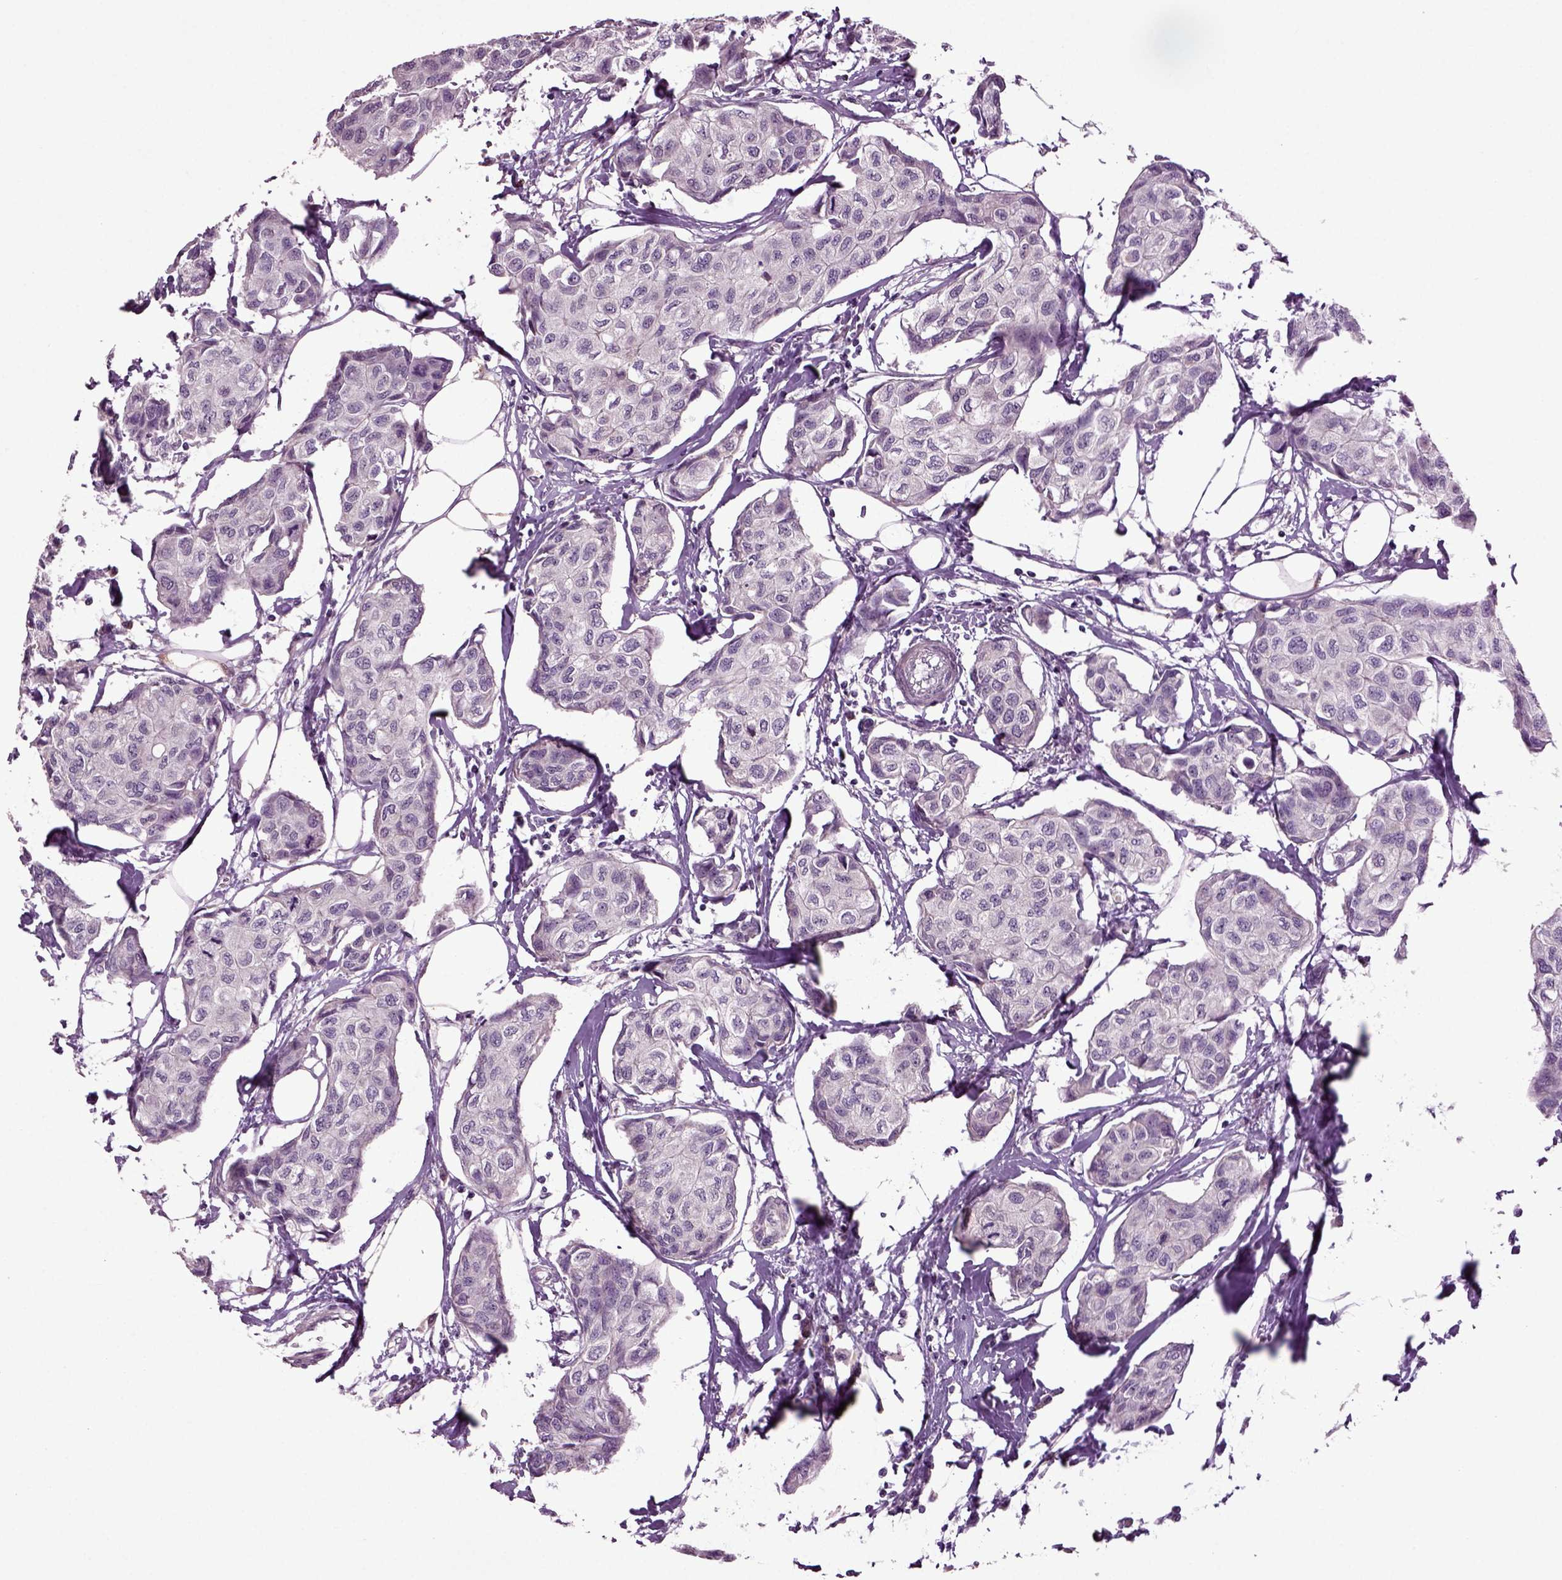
{"staining": {"intensity": "negative", "quantity": "none", "location": "none"}, "tissue": "breast cancer", "cell_type": "Tumor cells", "image_type": "cancer", "snomed": [{"axis": "morphology", "description": "Duct carcinoma"}, {"axis": "topography", "description": "Breast"}], "caption": "DAB (3,3'-diaminobenzidine) immunohistochemical staining of human breast cancer (invasive ductal carcinoma) demonstrates no significant staining in tumor cells.", "gene": "SLC17A6", "patient": {"sex": "female", "age": 80}}